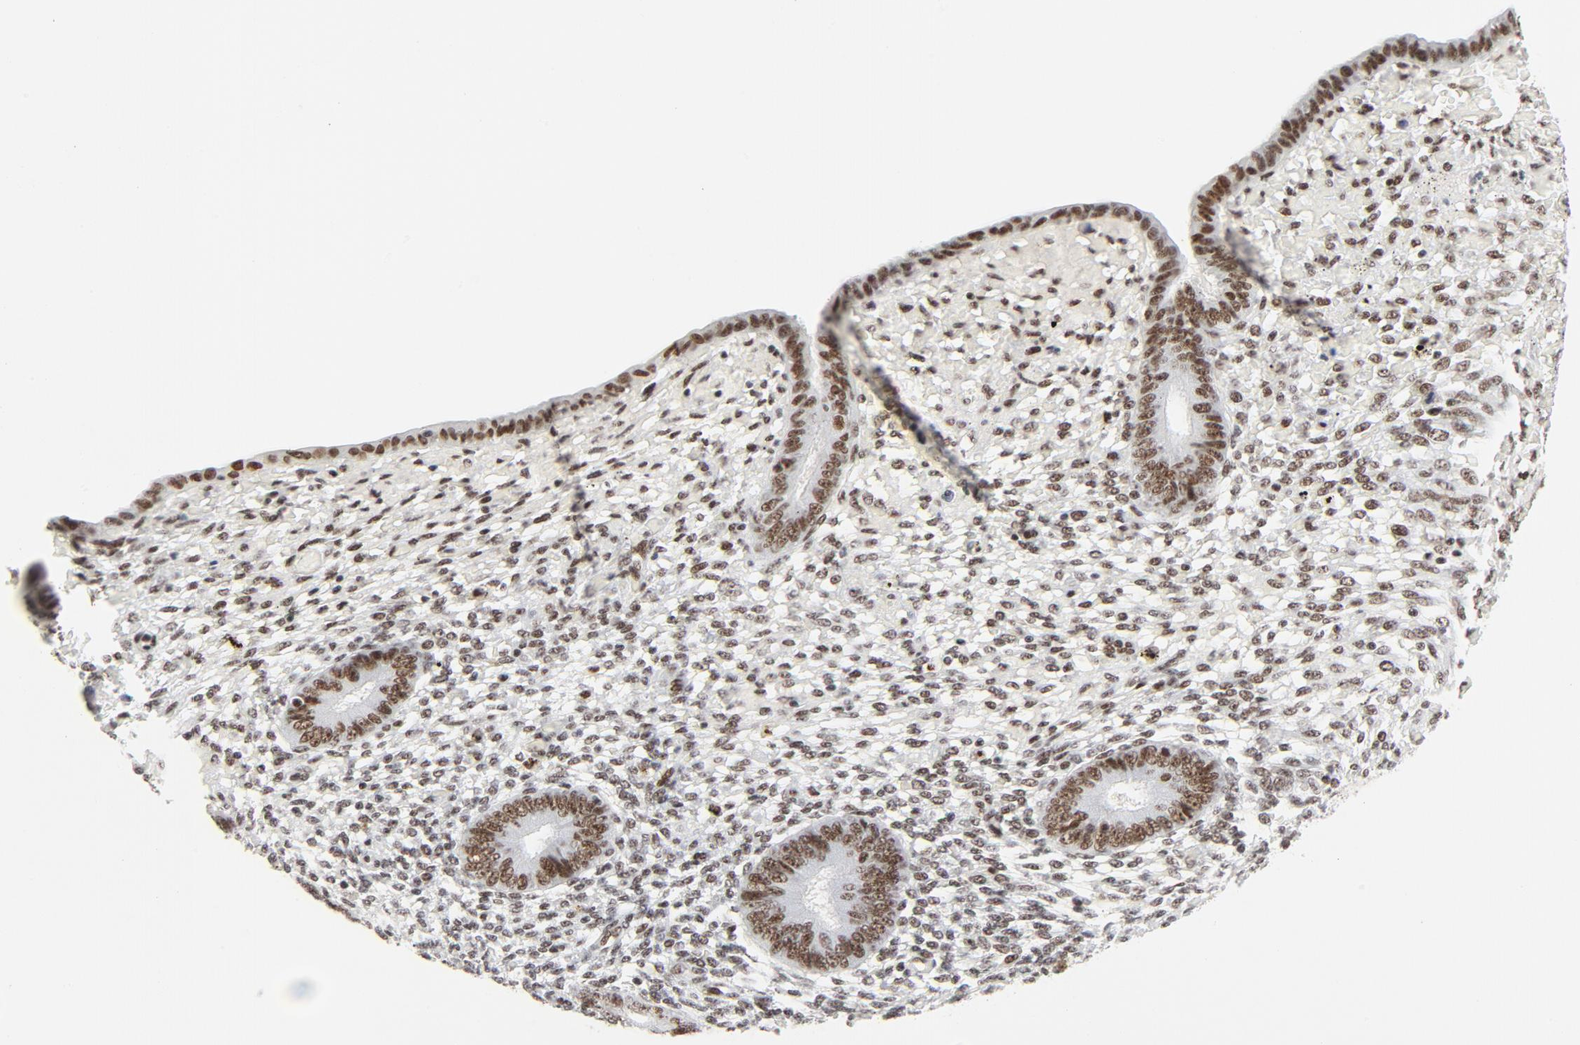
{"staining": {"intensity": "moderate", "quantity": "25%-75%", "location": "nuclear"}, "tissue": "endometrium", "cell_type": "Cells in endometrial stroma", "image_type": "normal", "snomed": [{"axis": "morphology", "description": "Normal tissue, NOS"}, {"axis": "topography", "description": "Endometrium"}], "caption": "This image displays IHC staining of unremarkable endometrium, with medium moderate nuclear expression in approximately 25%-75% of cells in endometrial stroma.", "gene": "GTF2H1", "patient": {"sex": "female", "age": 42}}